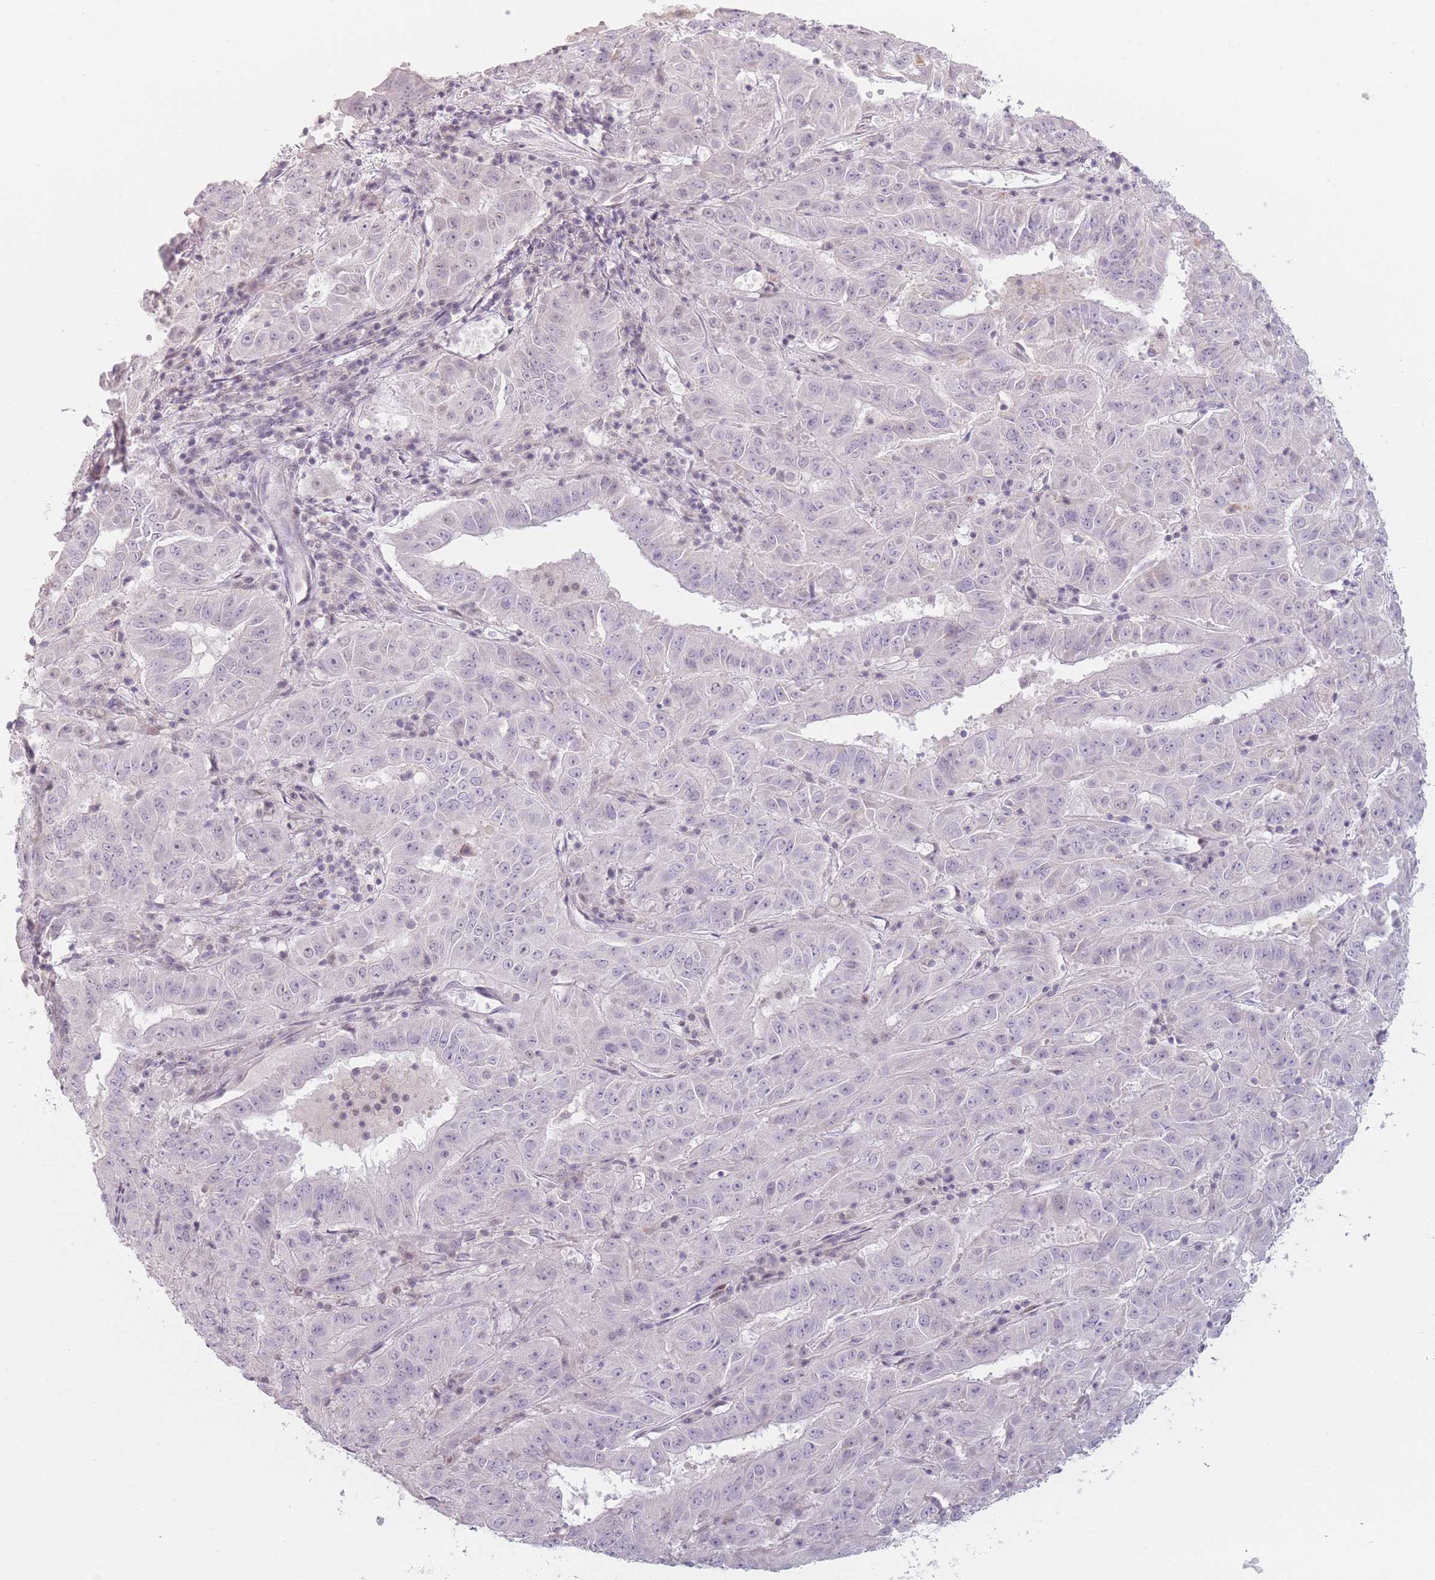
{"staining": {"intensity": "negative", "quantity": "none", "location": "none"}, "tissue": "pancreatic cancer", "cell_type": "Tumor cells", "image_type": "cancer", "snomed": [{"axis": "morphology", "description": "Adenocarcinoma, NOS"}, {"axis": "topography", "description": "Pancreas"}], "caption": "A high-resolution photomicrograph shows immunohistochemistry staining of pancreatic adenocarcinoma, which displays no significant positivity in tumor cells.", "gene": "OR10C1", "patient": {"sex": "male", "age": 63}}